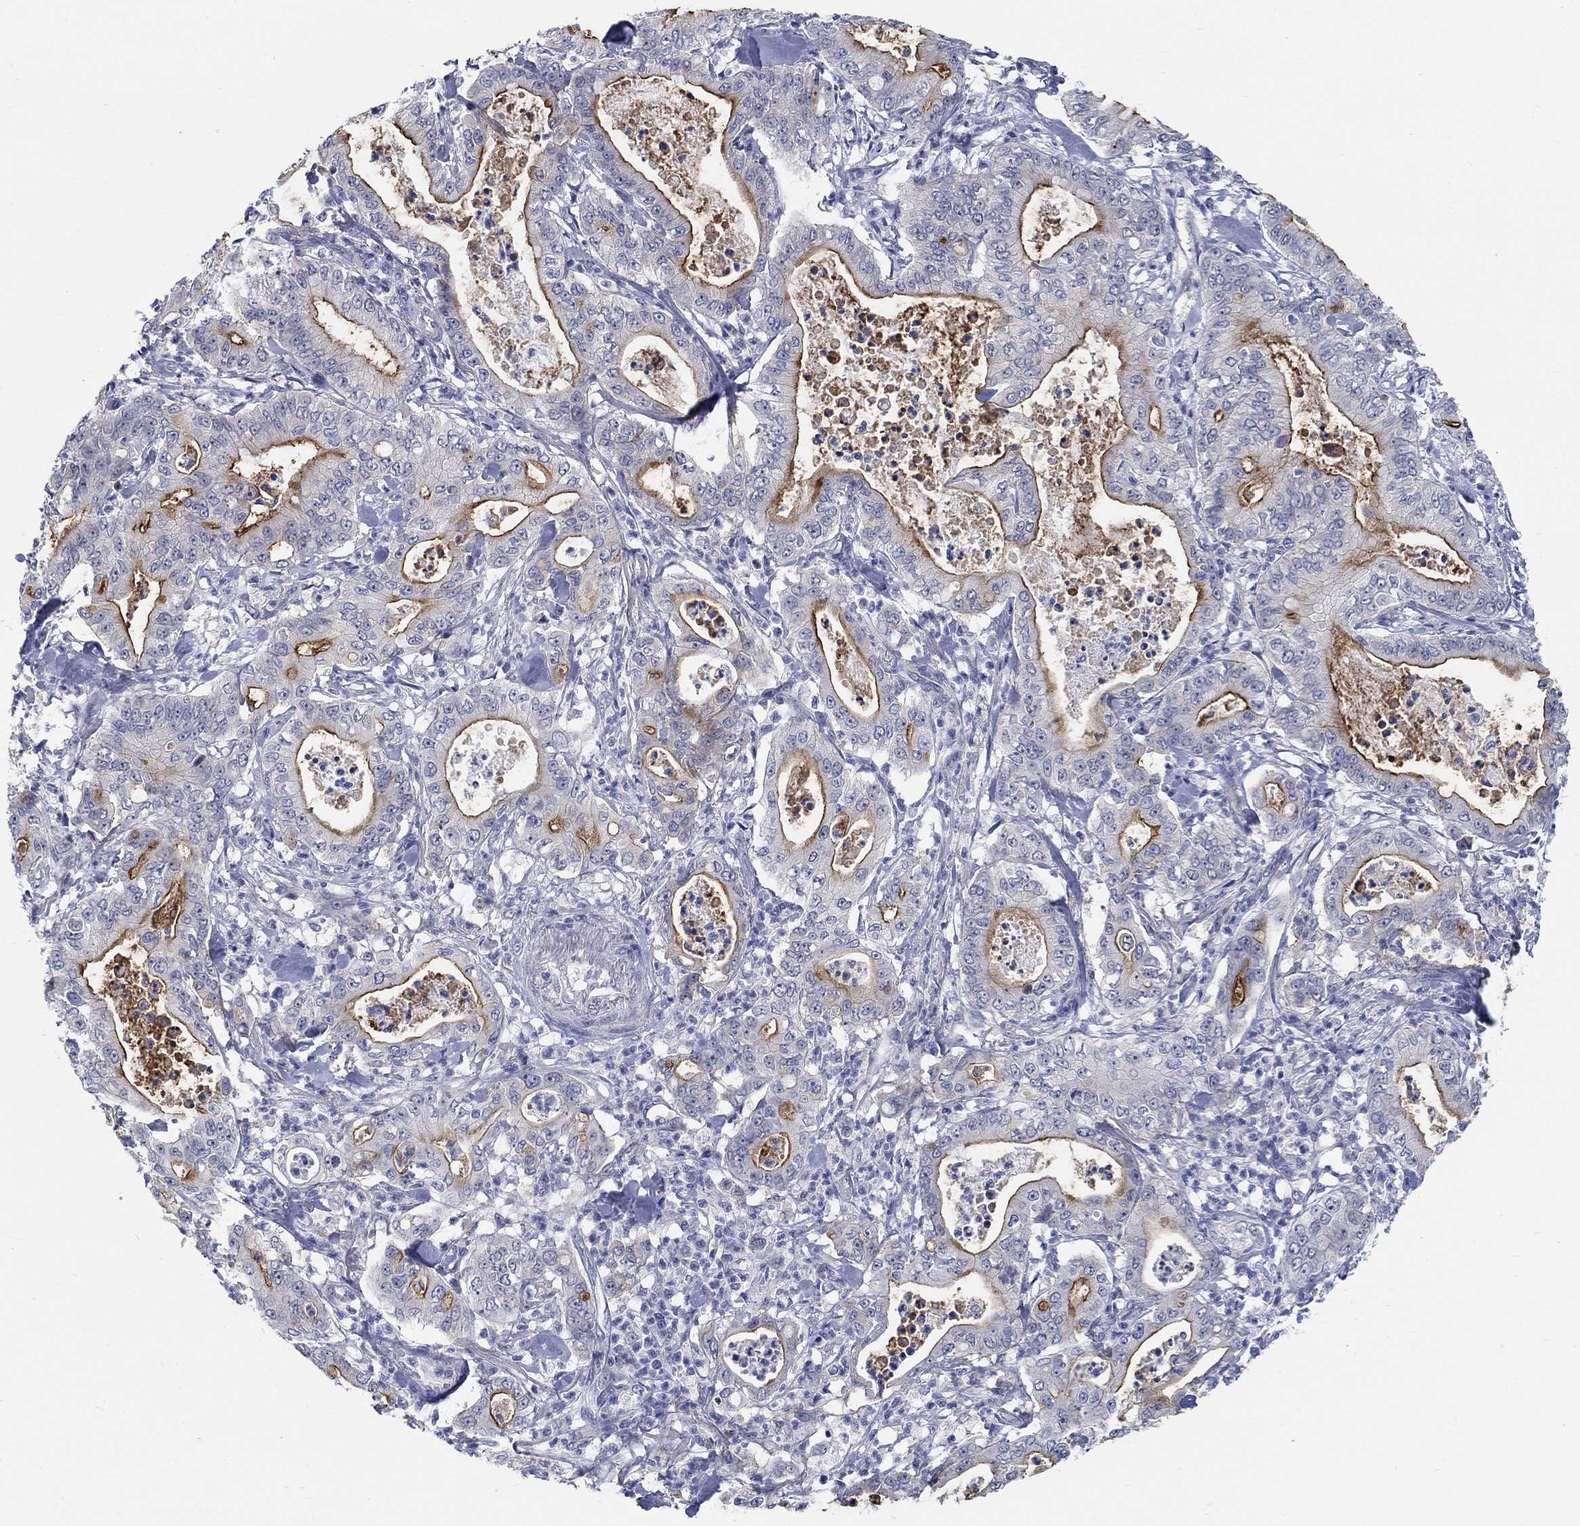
{"staining": {"intensity": "strong", "quantity": "<25%", "location": "cytoplasmic/membranous"}, "tissue": "pancreatic cancer", "cell_type": "Tumor cells", "image_type": "cancer", "snomed": [{"axis": "morphology", "description": "Adenocarcinoma, NOS"}, {"axis": "topography", "description": "Pancreas"}], "caption": "Human pancreatic cancer stained with a protein marker displays strong staining in tumor cells.", "gene": "SMIM18", "patient": {"sex": "male", "age": 71}}